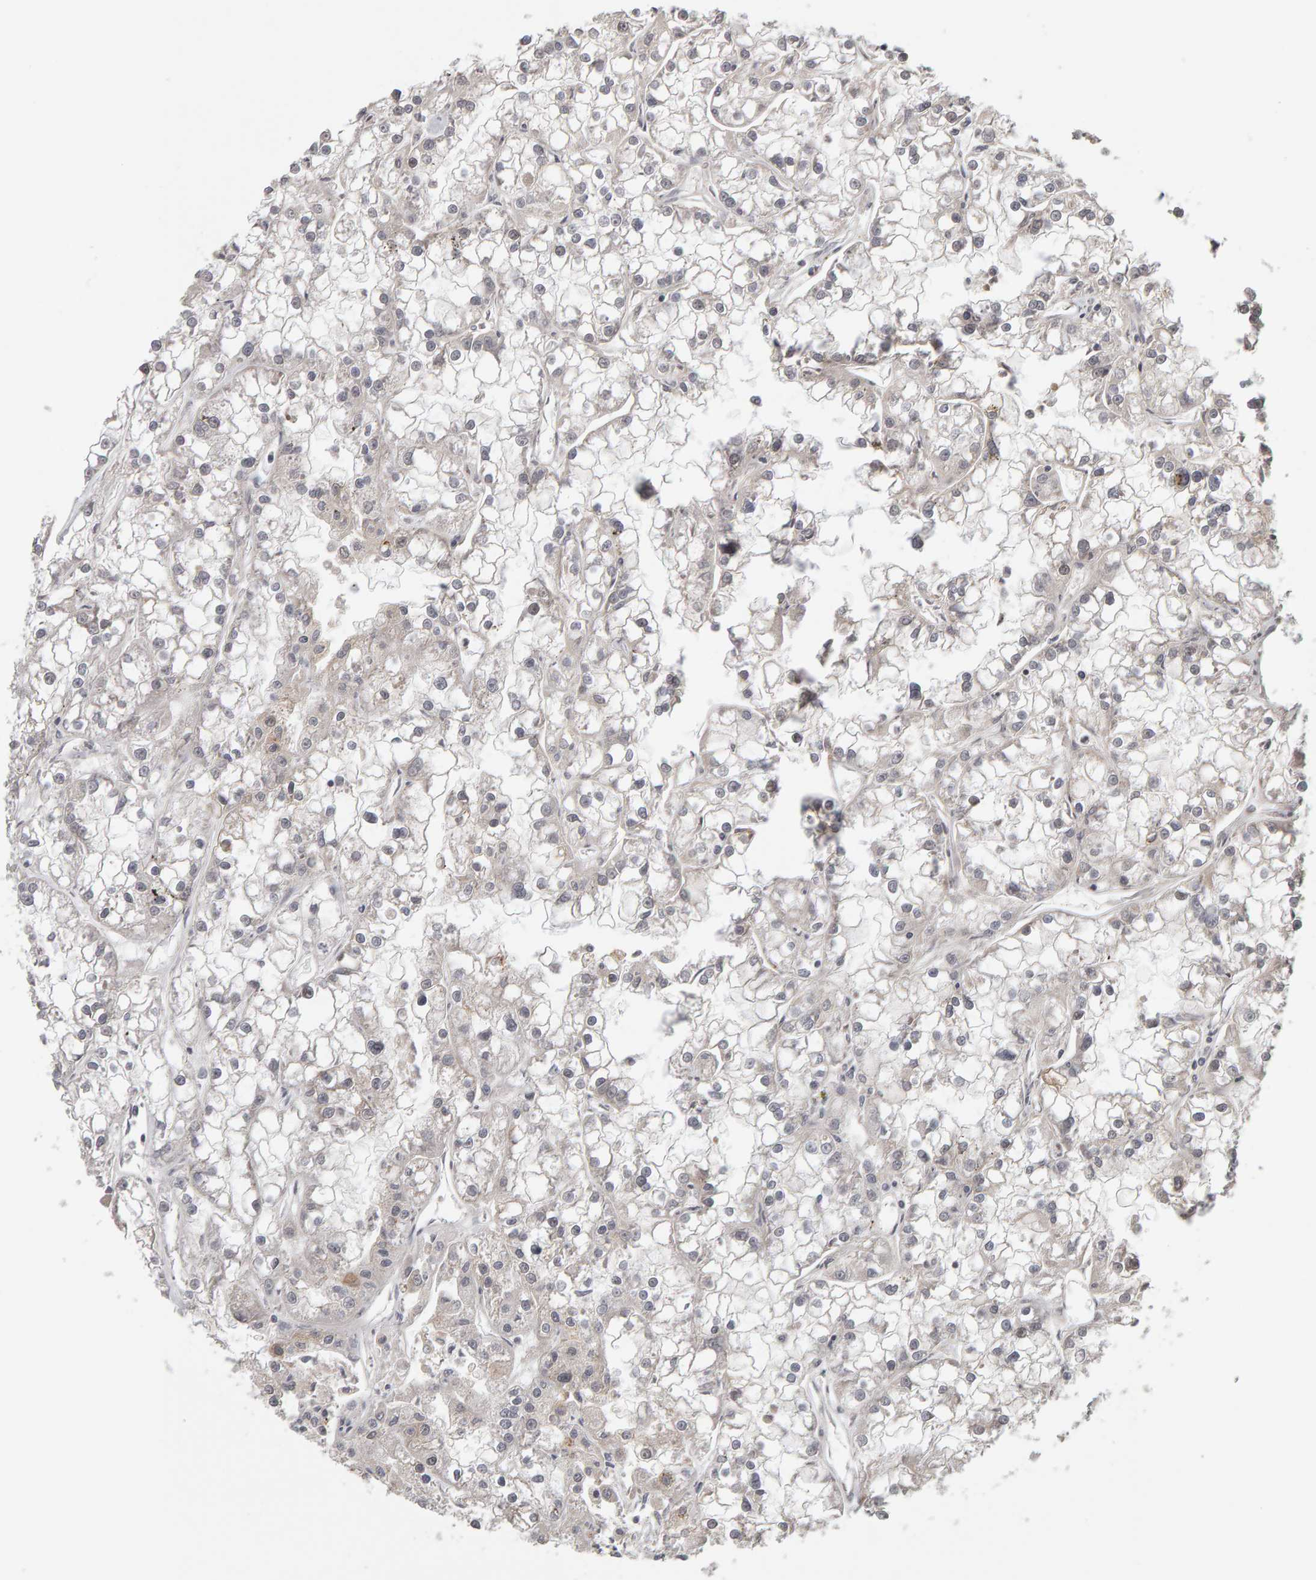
{"staining": {"intensity": "negative", "quantity": "none", "location": "none"}, "tissue": "renal cancer", "cell_type": "Tumor cells", "image_type": "cancer", "snomed": [{"axis": "morphology", "description": "Adenocarcinoma, NOS"}, {"axis": "topography", "description": "Kidney"}], "caption": "Image shows no protein staining in tumor cells of renal cancer (adenocarcinoma) tissue.", "gene": "TEFM", "patient": {"sex": "female", "age": 52}}